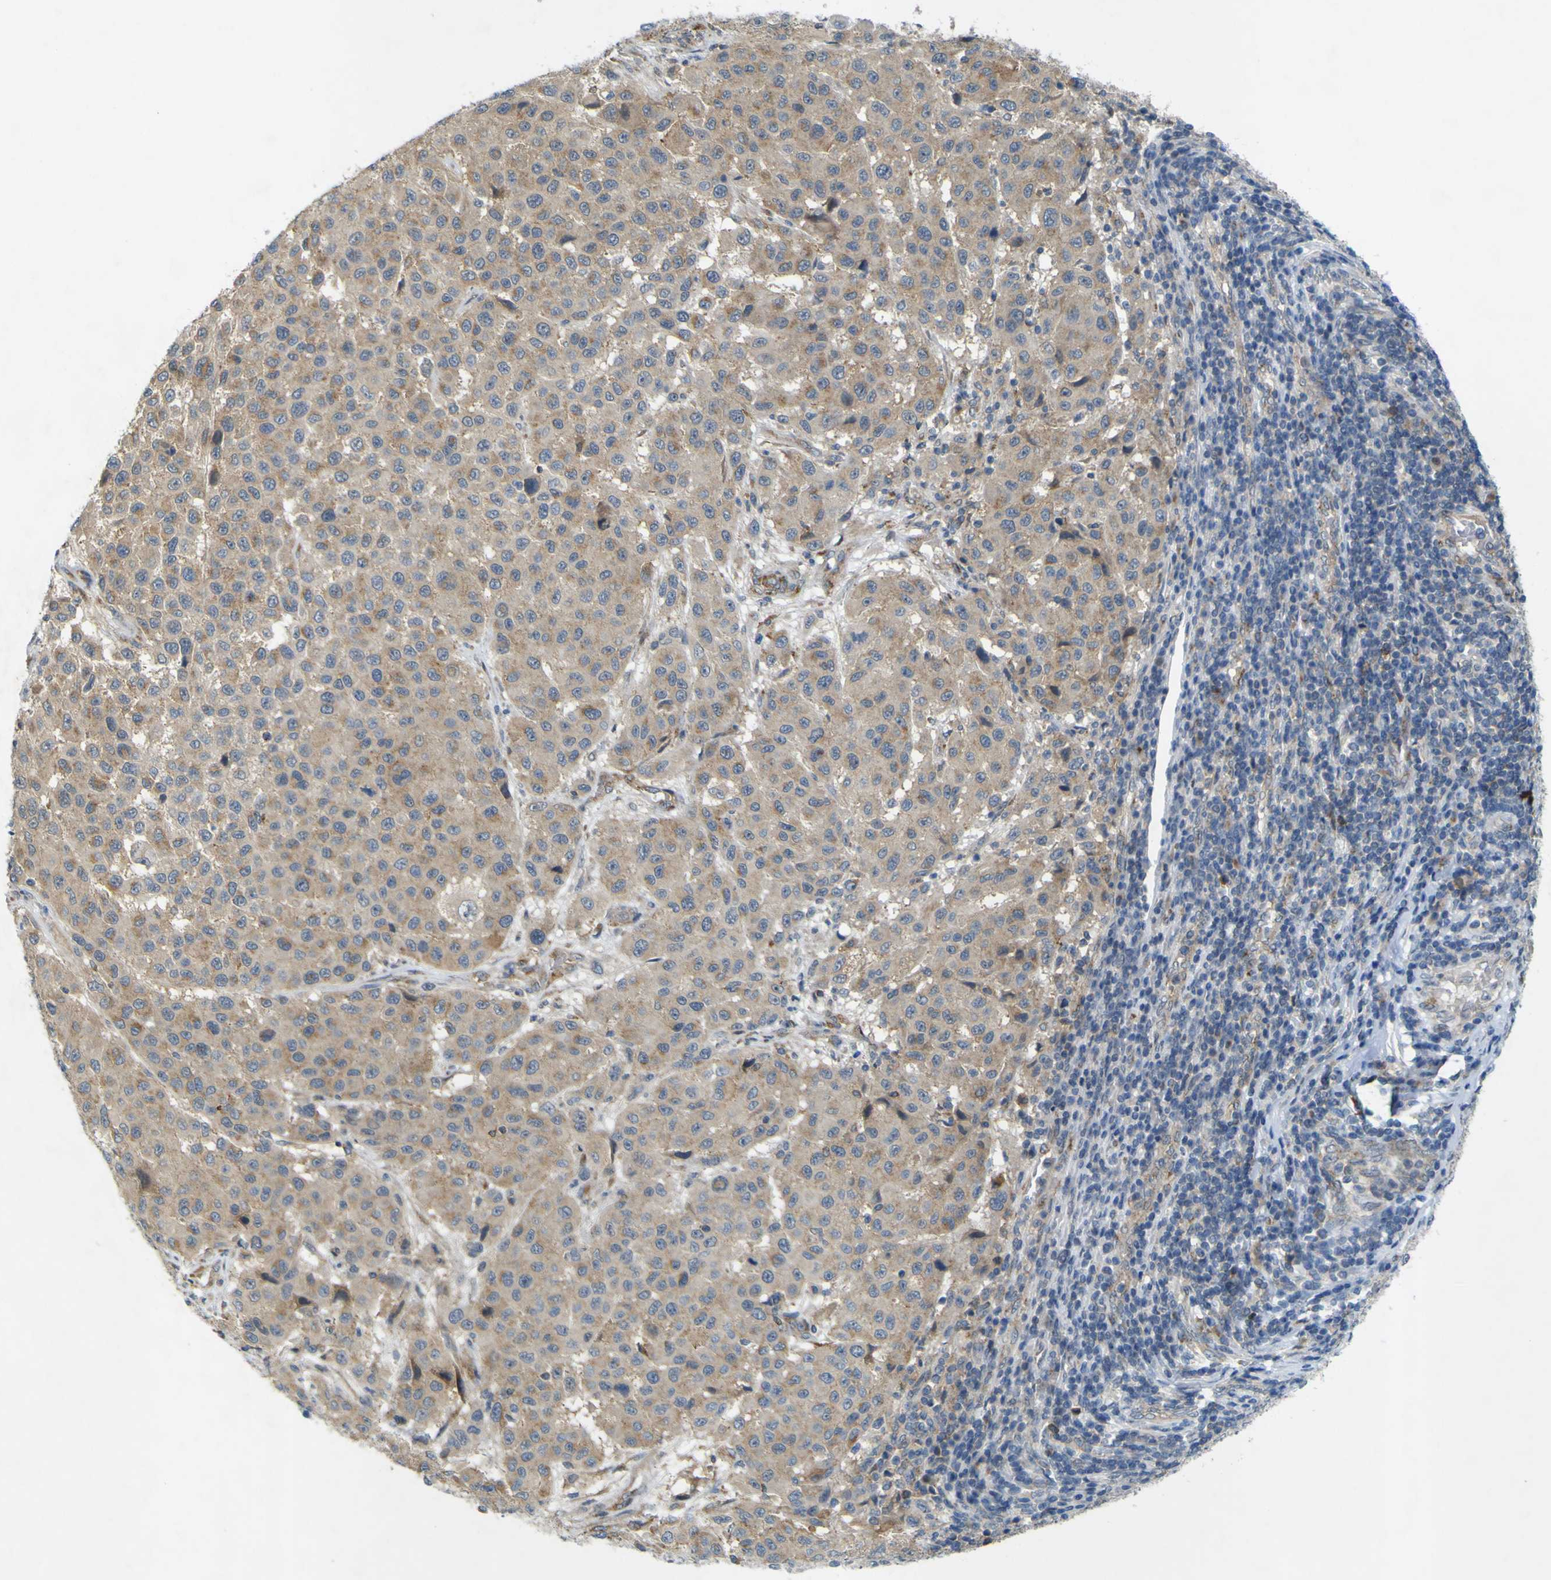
{"staining": {"intensity": "weak", "quantity": ">75%", "location": "cytoplasmic/membranous"}, "tissue": "melanoma", "cell_type": "Tumor cells", "image_type": "cancer", "snomed": [{"axis": "morphology", "description": "Malignant melanoma, Metastatic site"}, {"axis": "topography", "description": "Lymph node"}], "caption": "The micrograph demonstrates immunohistochemical staining of malignant melanoma (metastatic site). There is weak cytoplasmic/membranous staining is identified in approximately >75% of tumor cells. Immunohistochemistry stains the protein in brown and the nuclei are stained blue.", "gene": "IGF2R", "patient": {"sex": "male", "age": 61}}